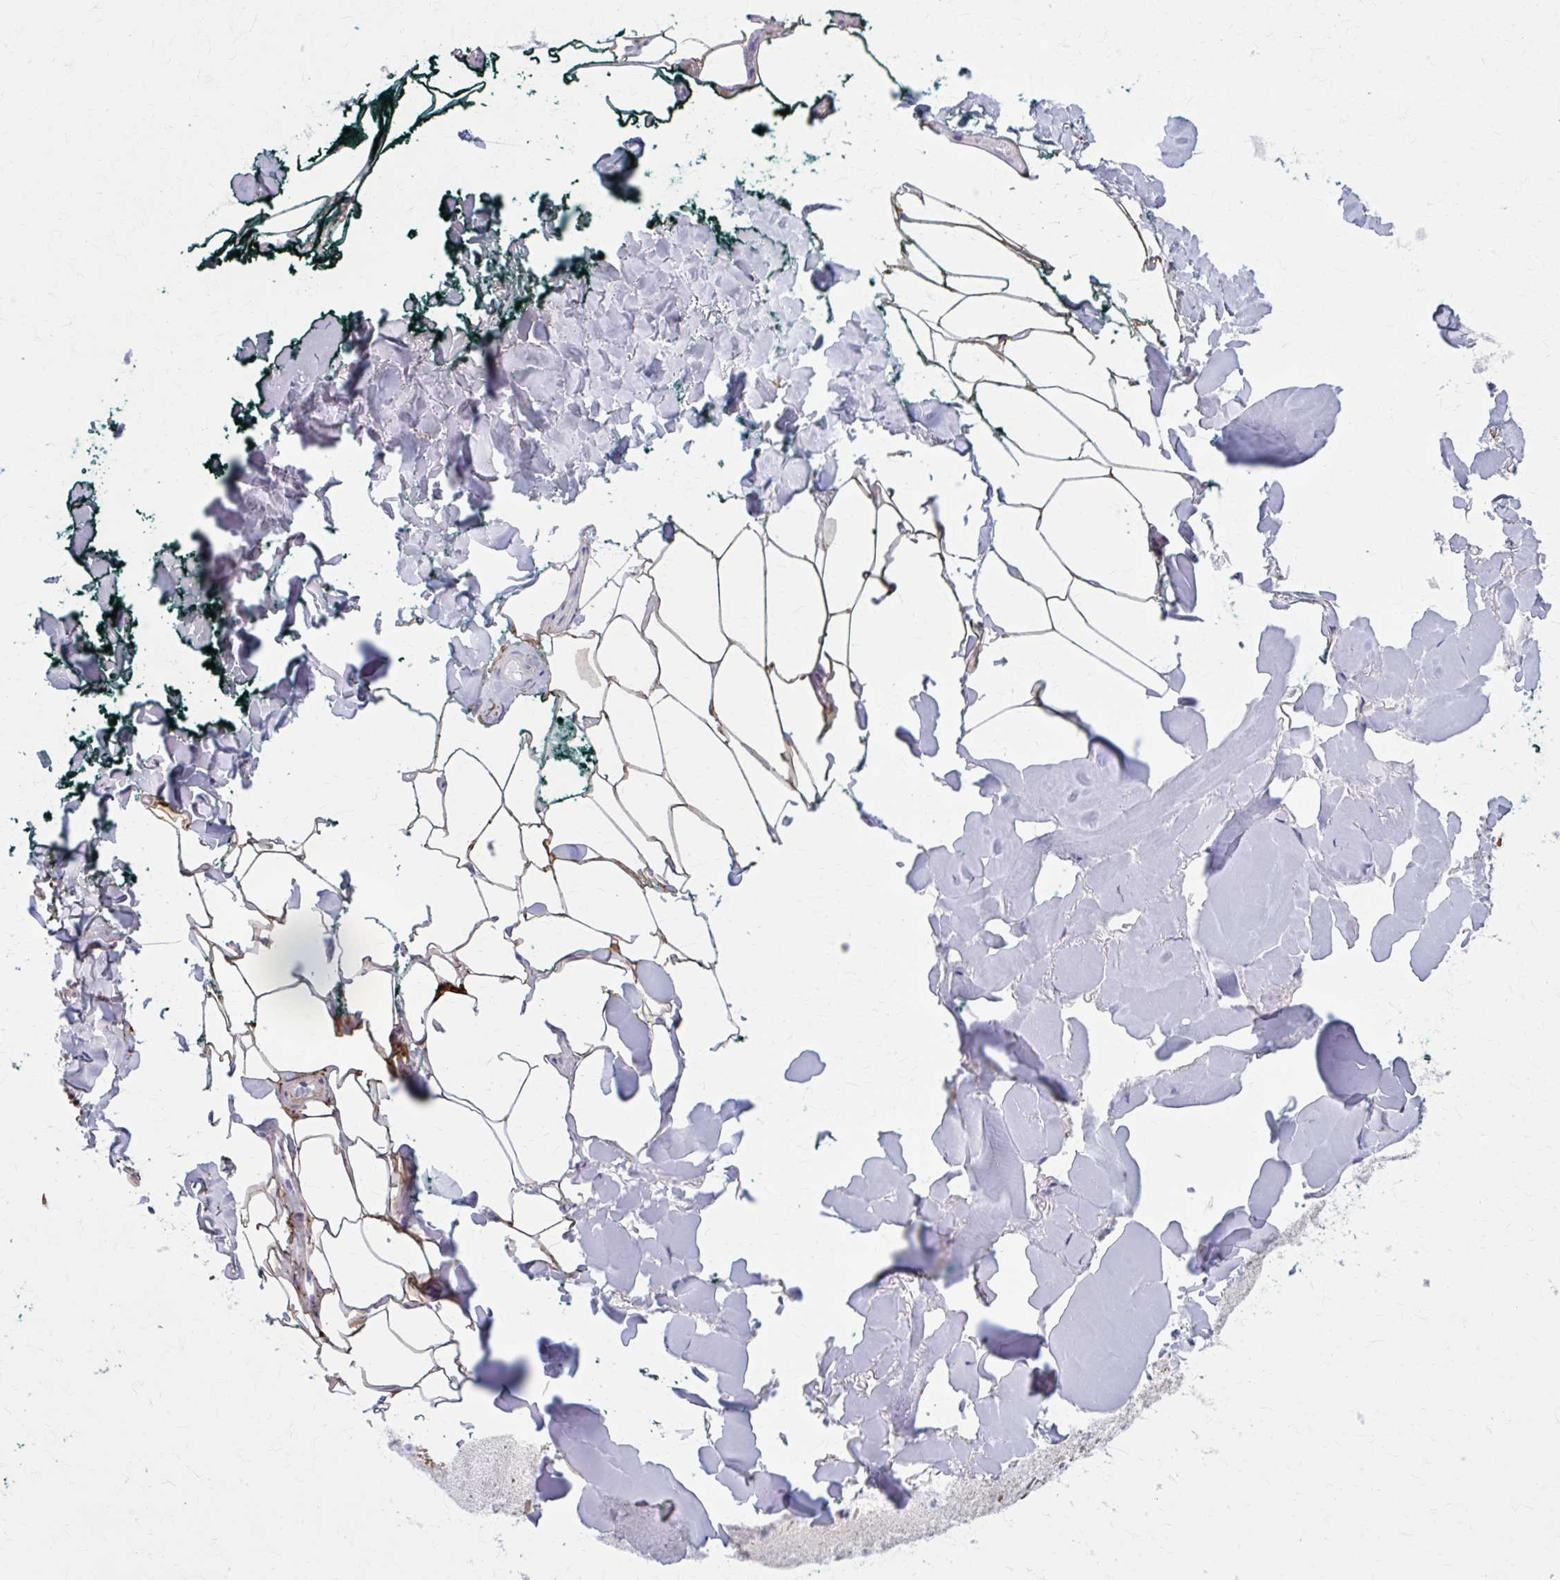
{"staining": {"intensity": "weak", "quantity": "25%-75%", "location": "cytoplasmic/membranous"}, "tissue": "adipose tissue", "cell_type": "Adipocytes", "image_type": "normal", "snomed": [{"axis": "morphology", "description": "Normal tissue, NOS"}, {"axis": "topography", "description": "Skin"}, {"axis": "topography", "description": "Peripheral nerve tissue"}], "caption": "This histopathology image reveals immunohistochemistry (IHC) staining of benign human adipose tissue, with low weak cytoplasmic/membranous staining in approximately 25%-75% of adipocytes.", "gene": "AKAP12", "patient": {"sex": "female", "age": 45}}